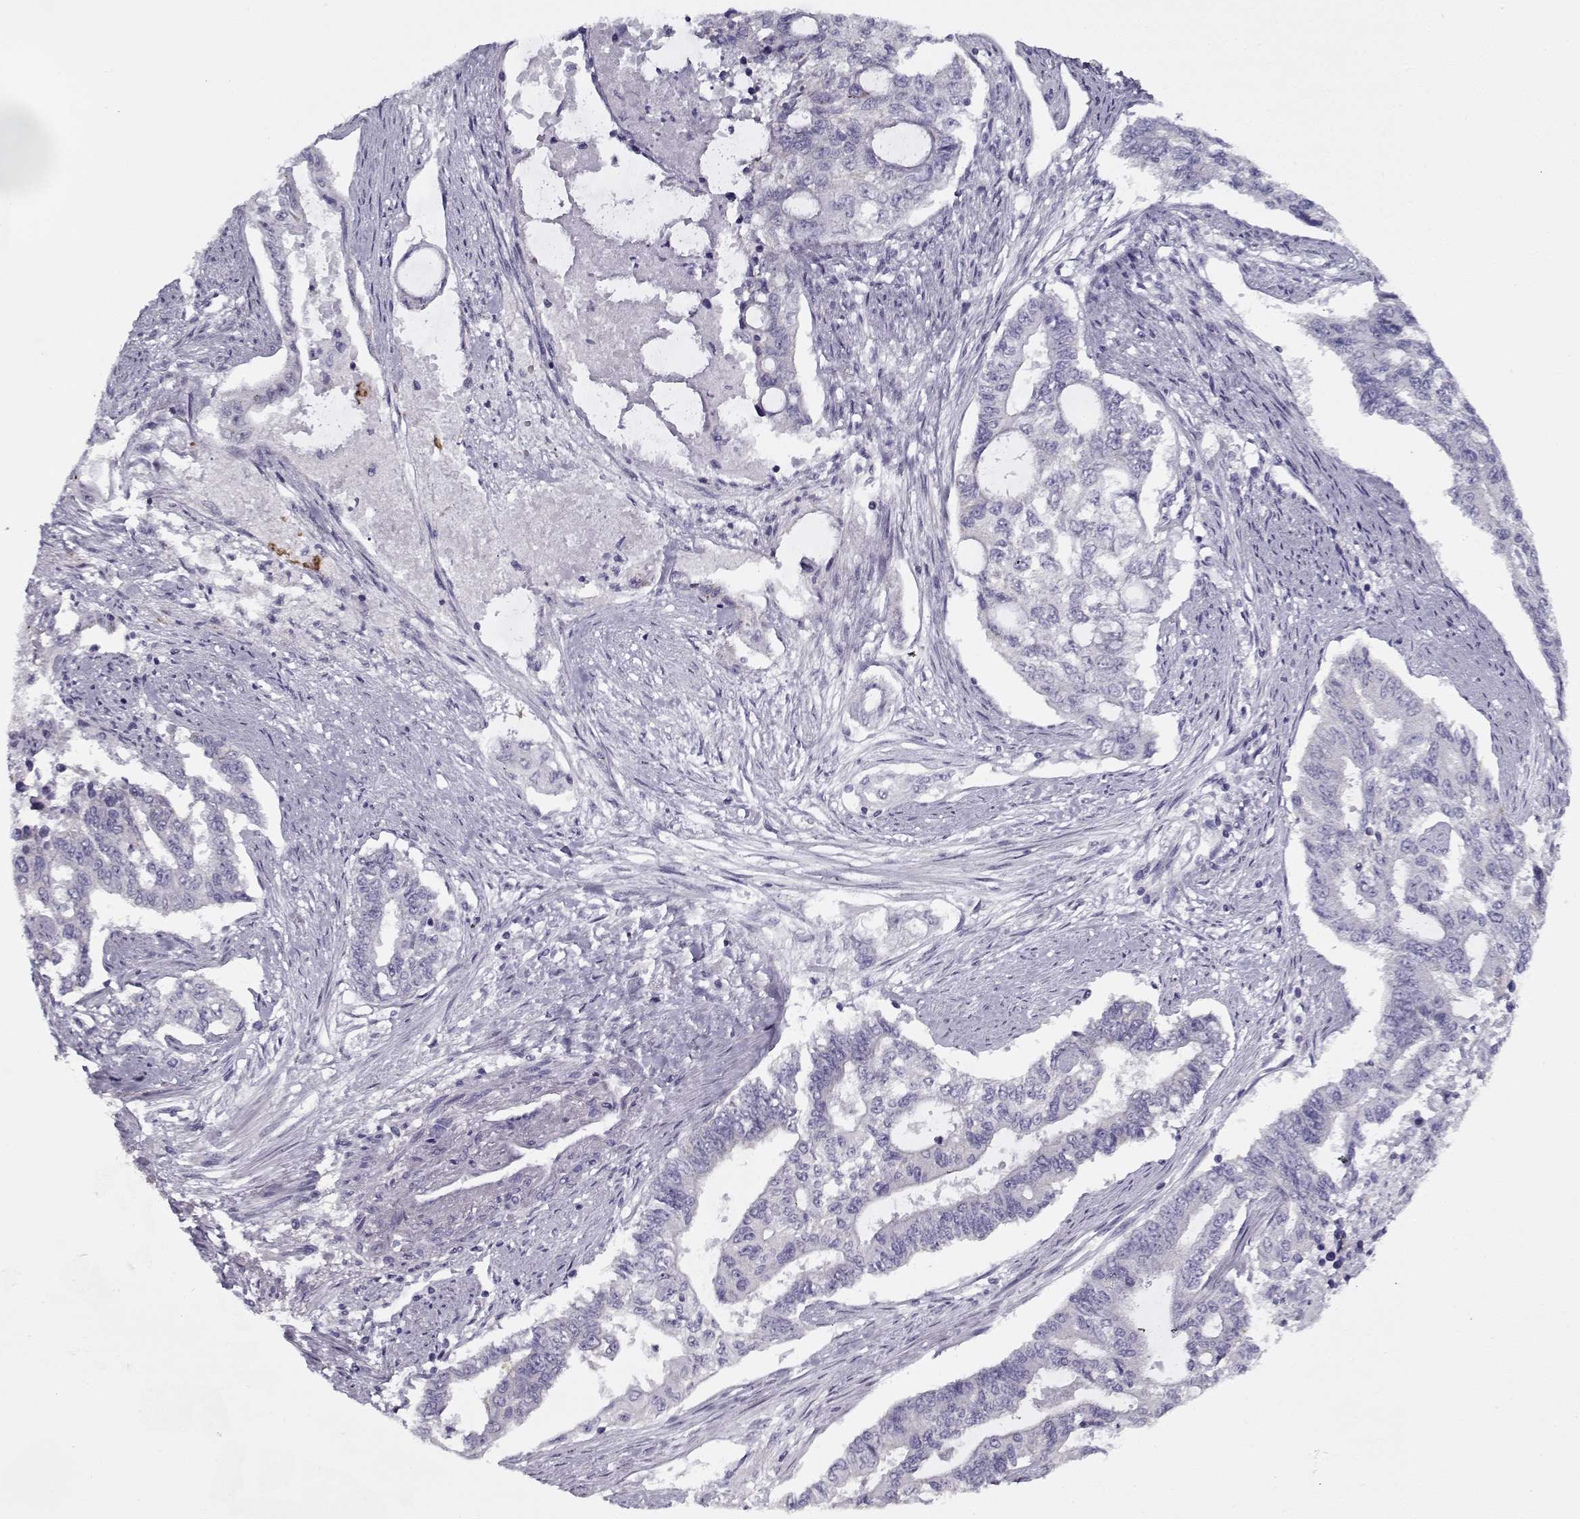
{"staining": {"intensity": "negative", "quantity": "none", "location": "none"}, "tissue": "endometrial cancer", "cell_type": "Tumor cells", "image_type": "cancer", "snomed": [{"axis": "morphology", "description": "Adenocarcinoma, NOS"}, {"axis": "topography", "description": "Uterus"}], "caption": "Tumor cells show no significant protein expression in adenocarcinoma (endometrial).", "gene": "PP2D1", "patient": {"sex": "female", "age": 59}}